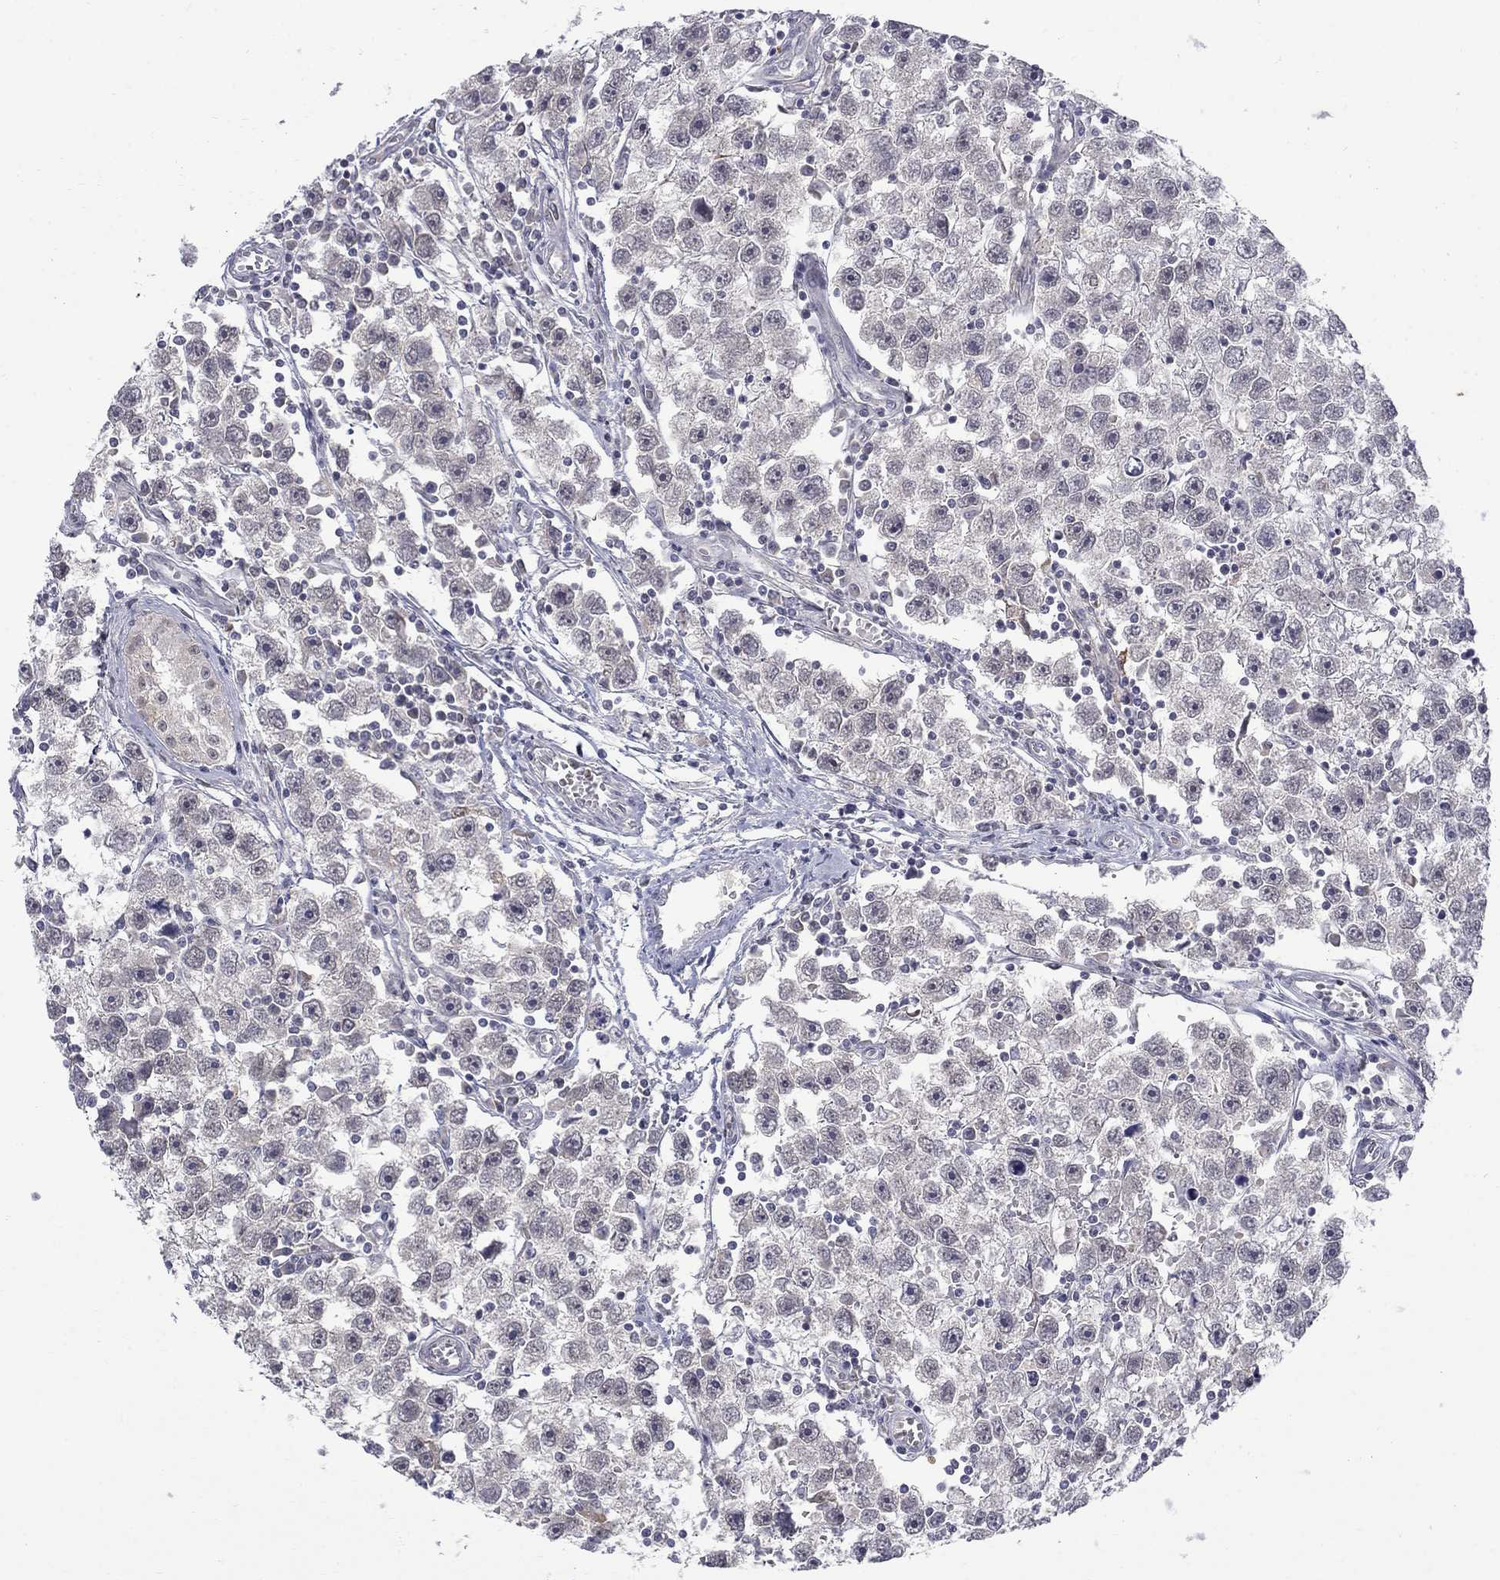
{"staining": {"intensity": "negative", "quantity": "none", "location": "none"}, "tissue": "testis cancer", "cell_type": "Tumor cells", "image_type": "cancer", "snomed": [{"axis": "morphology", "description": "Seminoma, NOS"}, {"axis": "topography", "description": "Testis"}], "caption": "Human testis cancer stained for a protein using IHC shows no positivity in tumor cells.", "gene": "PCBP3", "patient": {"sex": "male", "age": 30}}